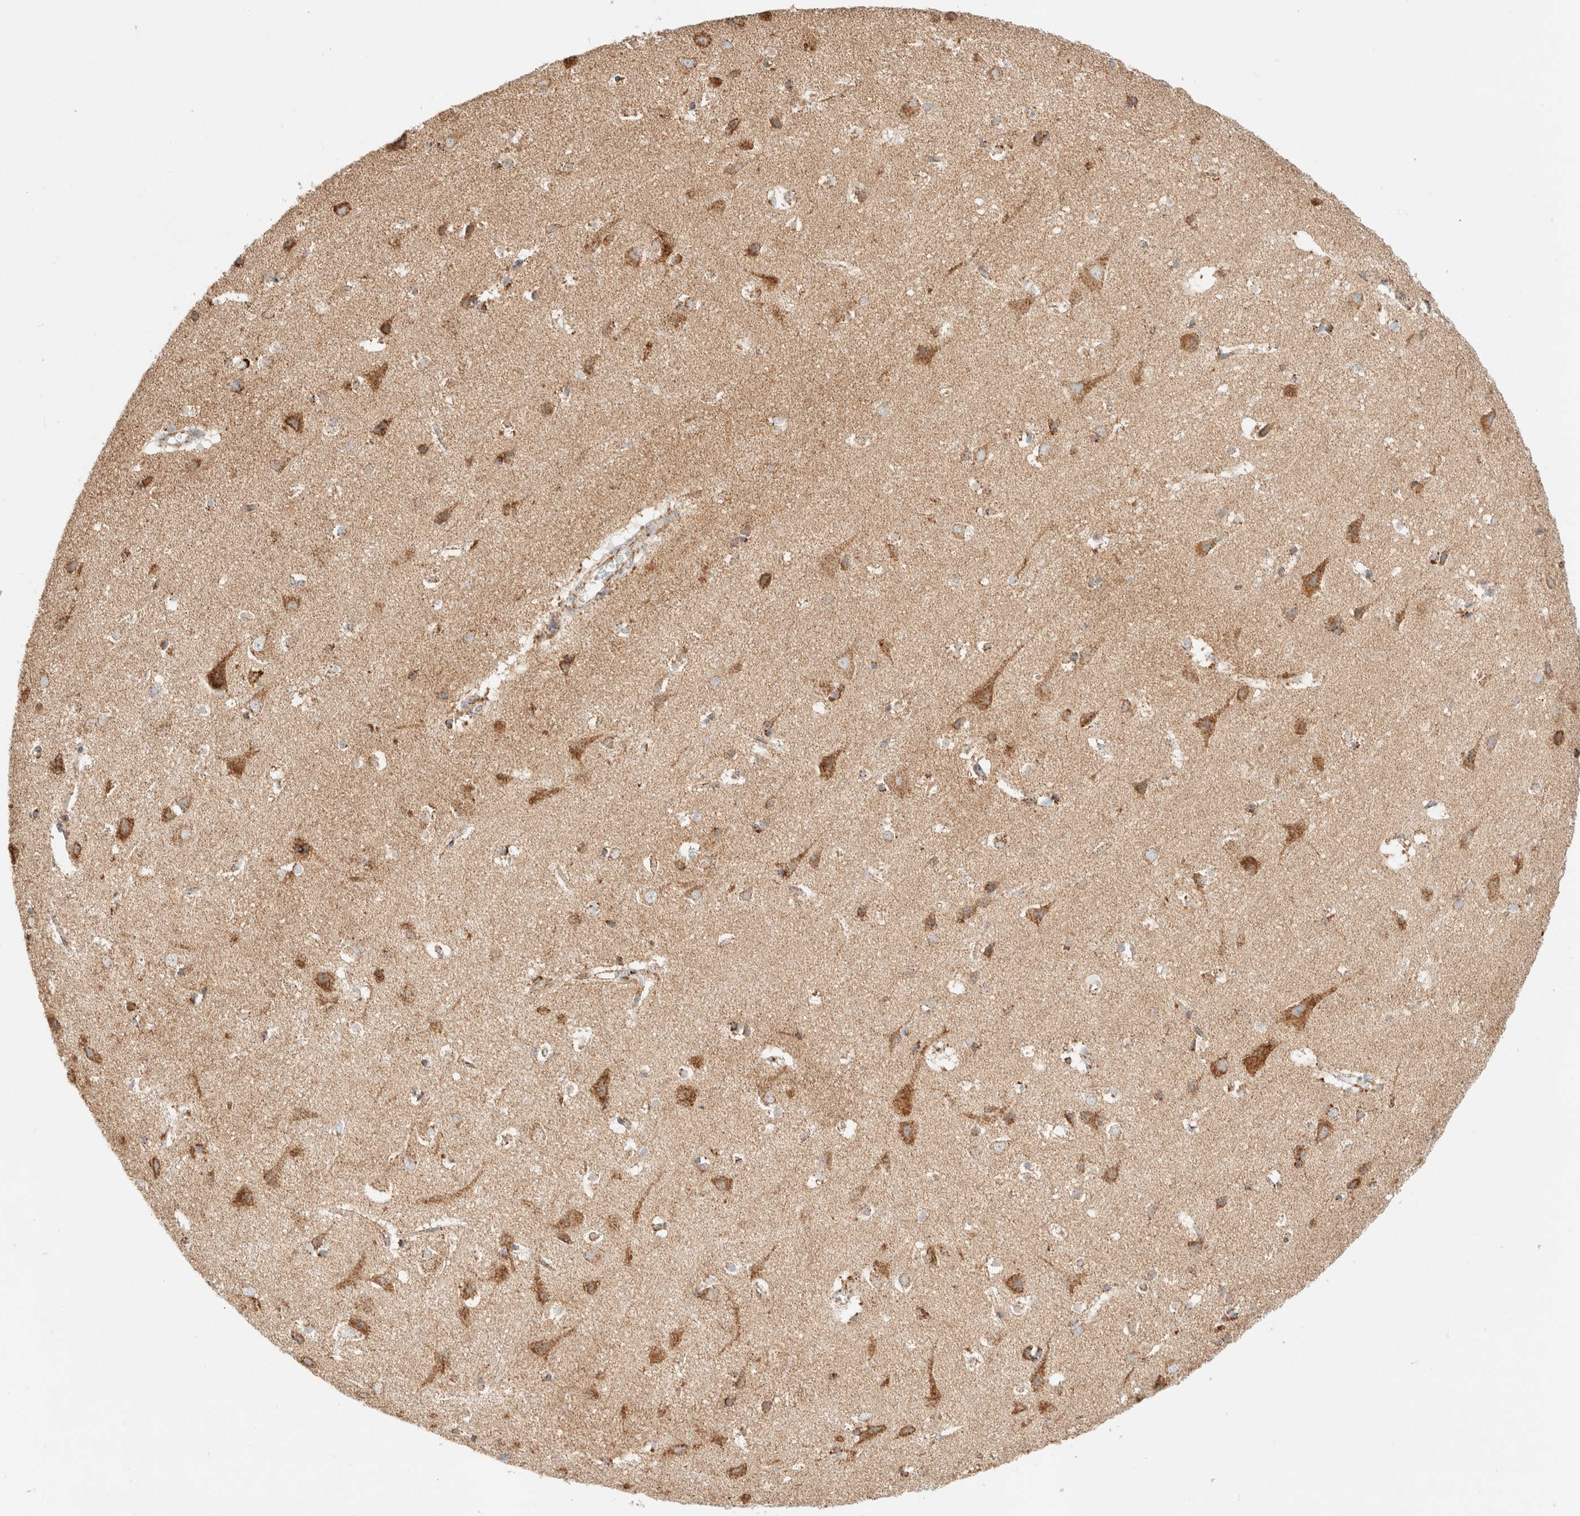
{"staining": {"intensity": "moderate", "quantity": "25%-75%", "location": "cytoplasmic/membranous"}, "tissue": "cerebral cortex", "cell_type": "Endothelial cells", "image_type": "normal", "snomed": [{"axis": "morphology", "description": "Normal tissue, NOS"}, {"axis": "topography", "description": "Cerebral cortex"}], "caption": "Immunohistochemistry of unremarkable human cerebral cortex exhibits medium levels of moderate cytoplasmic/membranous staining in about 25%-75% of endothelial cells.", "gene": "PHB2", "patient": {"sex": "male", "age": 54}}